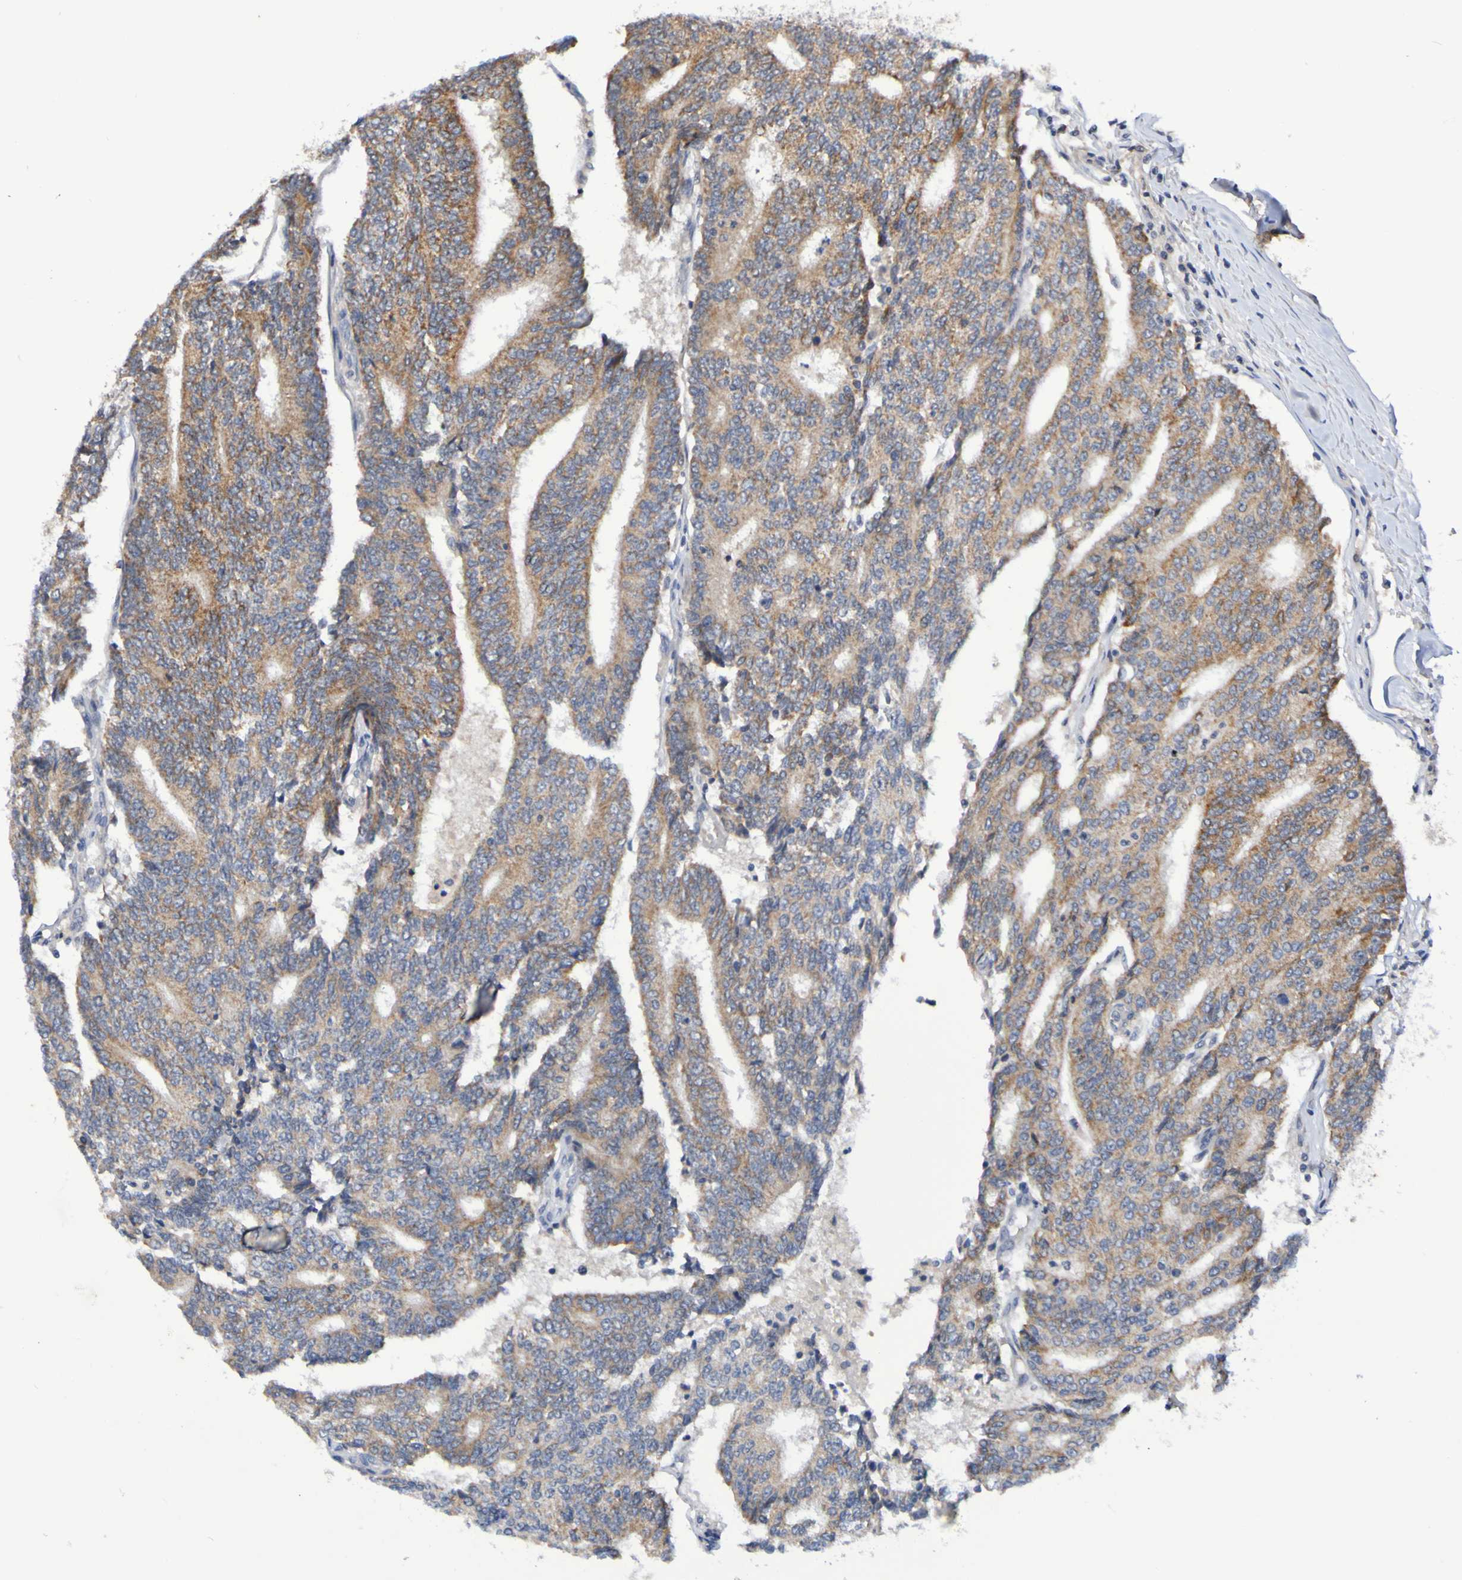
{"staining": {"intensity": "moderate", "quantity": "<25%", "location": "cytoplasmic/membranous"}, "tissue": "prostate cancer", "cell_type": "Tumor cells", "image_type": "cancer", "snomed": [{"axis": "morphology", "description": "Normal tissue, NOS"}, {"axis": "morphology", "description": "Adenocarcinoma, High grade"}, {"axis": "topography", "description": "Prostate"}, {"axis": "topography", "description": "Seminal veicle"}], "caption": "This histopathology image exhibits IHC staining of high-grade adenocarcinoma (prostate), with low moderate cytoplasmic/membranous expression in approximately <25% of tumor cells.", "gene": "PTP4A2", "patient": {"sex": "male", "age": 55}}